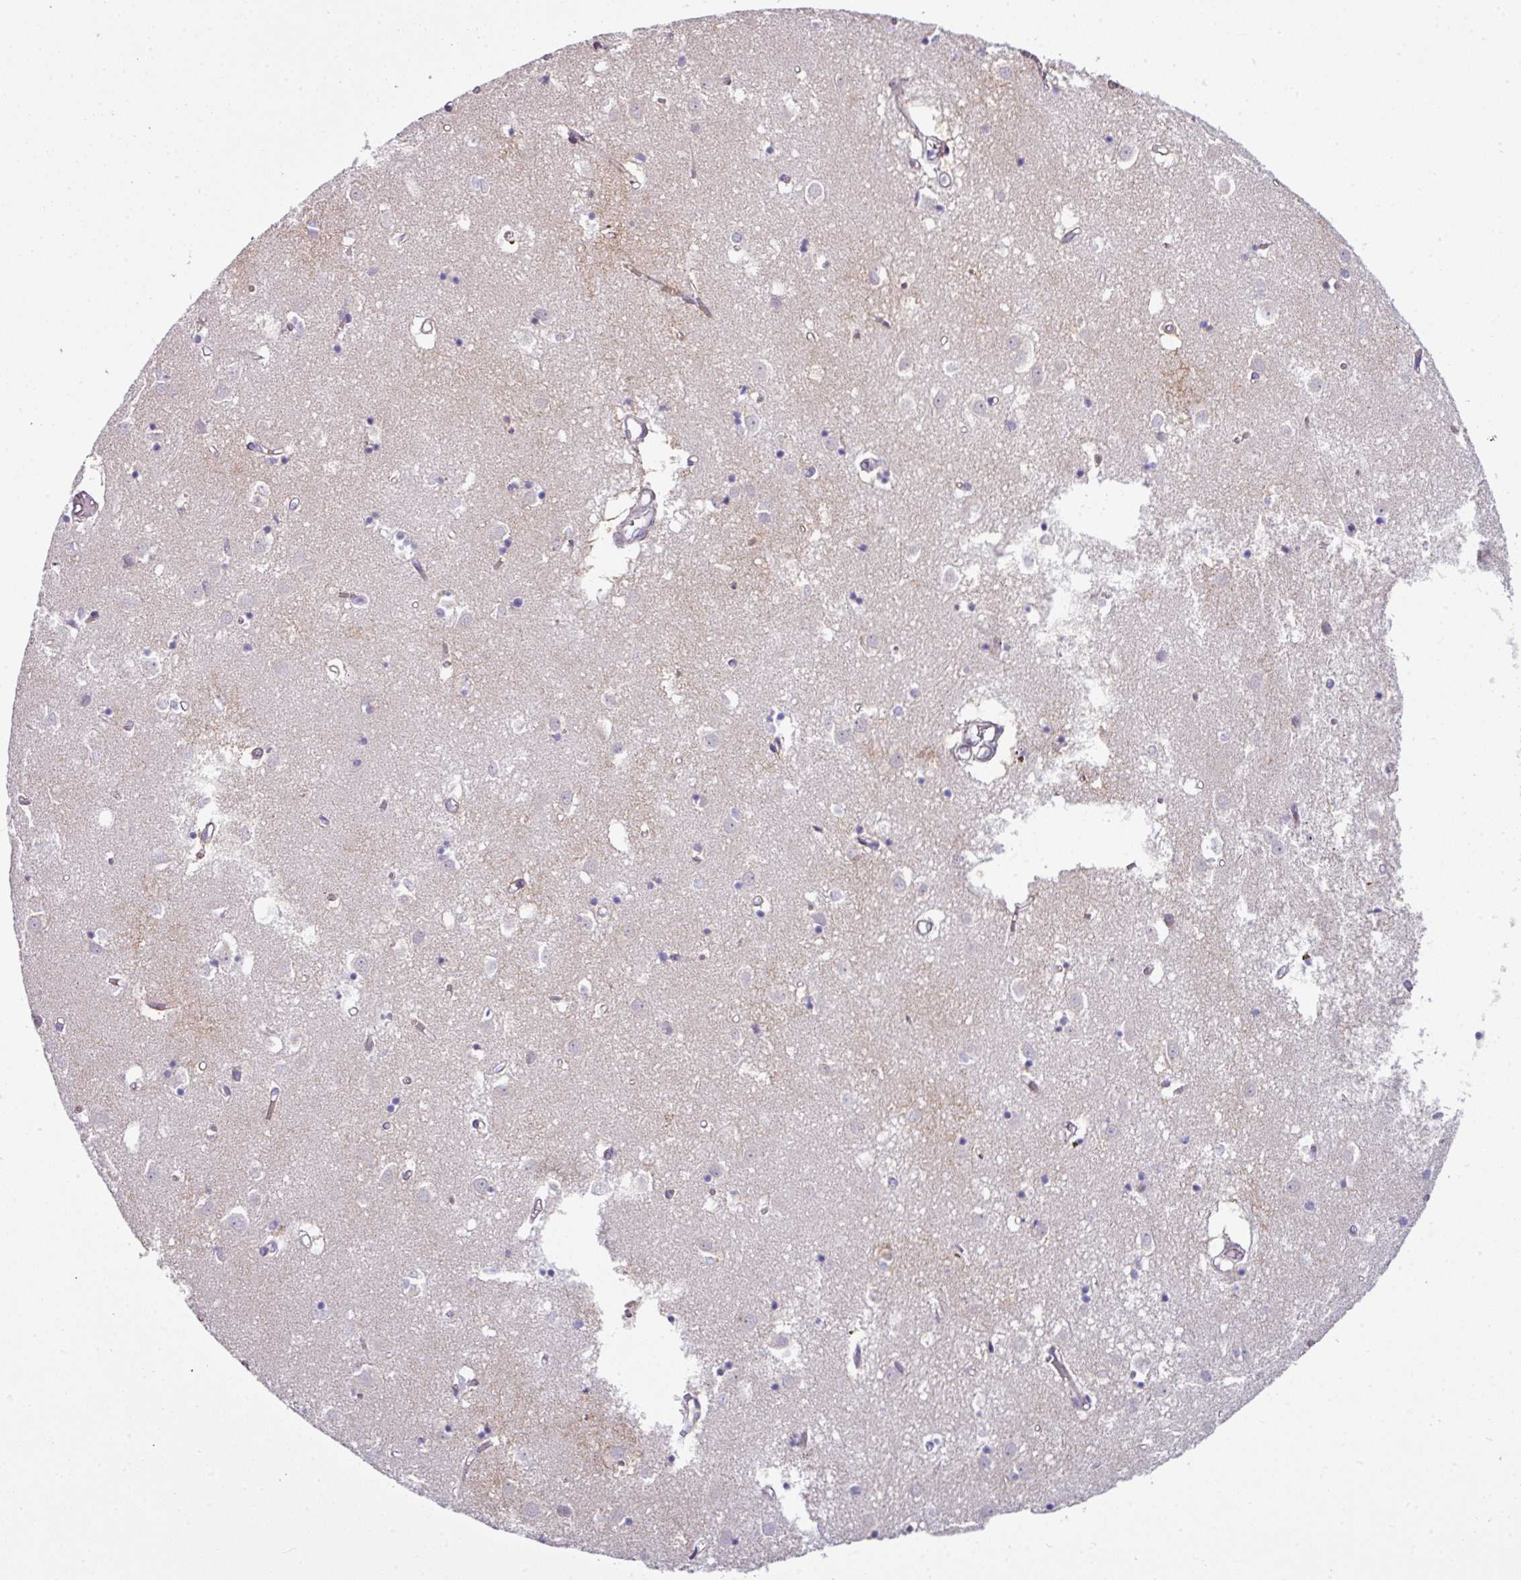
{"staining": {"intensity": "negative", "quantity": "none", "location": "none"}, "tissue": "caudate", "cell_type": "Glial cells", "image_type": "normal", "snomed": [{"axis": "morphology", "description": "Normal tissue, NOS"}, {"axis": "topography", "description": "Lateral ventricle wall"}], "caption": "Immunohistochemistry of unremarkable human caudate reveals no positivity in glial cells. (Immunohistochemistry (ihc), brightfield microscopy, high magnification).", "gene": "SLAMF6", "patient": {"sex": "male", "age": 70}}